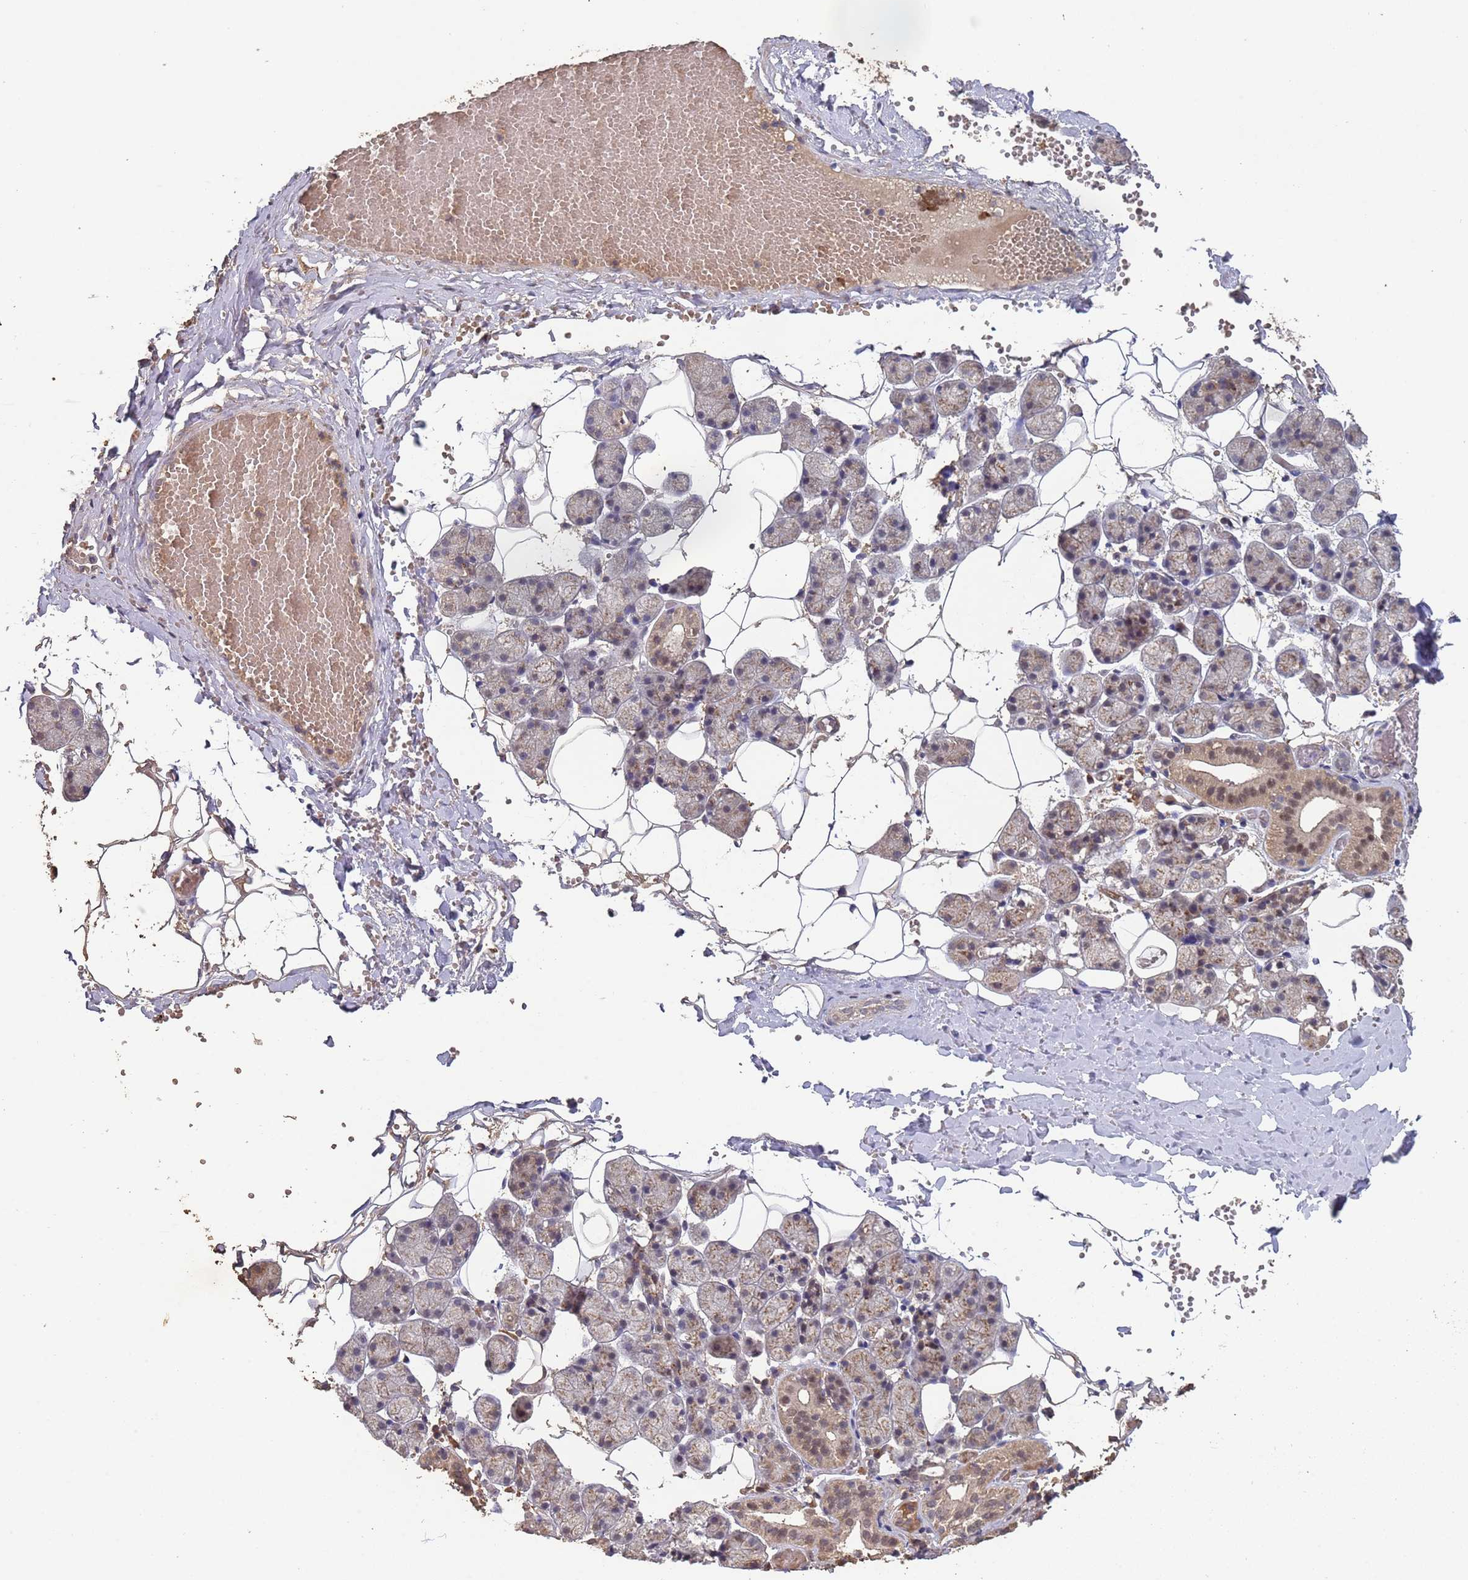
{"staining": {"intensity": "moderate", "quantity": "<25%", "location": "cytoplasmic/membranous,nuclear"}, "tissue": "salivary gland", "cell_type": "Glandular cells", "image_type": "normal", "snomed": [{"axis": "morphology", "description": "Normal tissue, NOS"}, {"axis": "topography", "description": "Salivary gland"}], "caption": "Protein expression by immunohistochemistry (IHC) exhibits moderate cytoplasmic/membranous,nuclear staining in about <25% of glandular cells in benign salivary gland.", "gene": "FRAT1", "patient": {"sex": "female", "age": 33}}